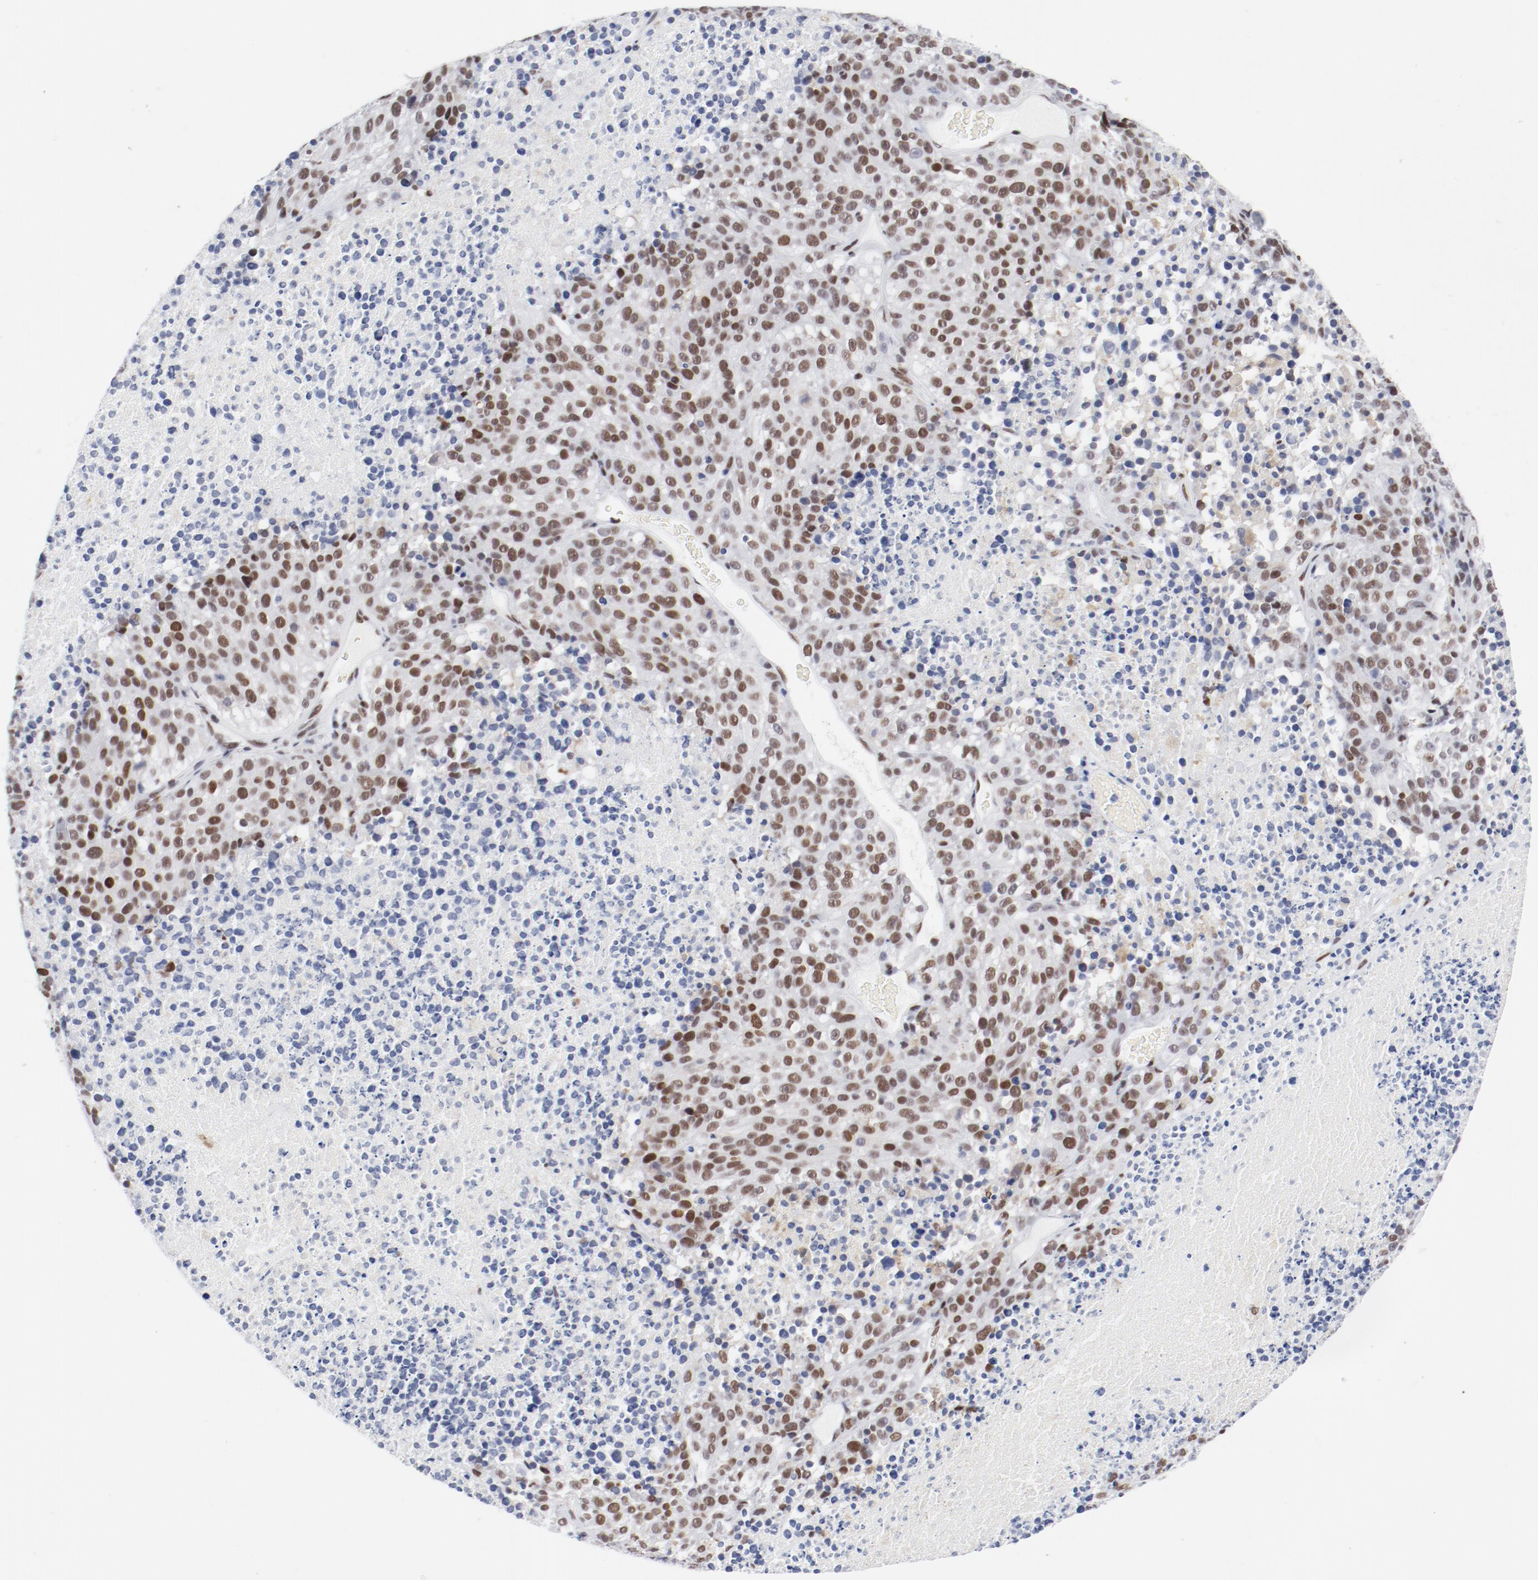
{"staining": {"intensity": "moderate", "quantity": ">75%", "location": "nuclear"}, "tissue": "melanoma", "cell_type": "Tumor cells", "image_type": "cancer", "snomed": [{"axis": "morphology", "description": "Malignant melanoma, Metastatic site"}, {"axis": "topography", "description": "Cerebral cortex"}], "caption": "Immunohistochemical staining of malignant melanoma (metastatic site) shows moderate nuclear protein positivity in about >75% of tumor cells.", "gene": "ATF2", "patient": {"sex": "female", "age": 52}}